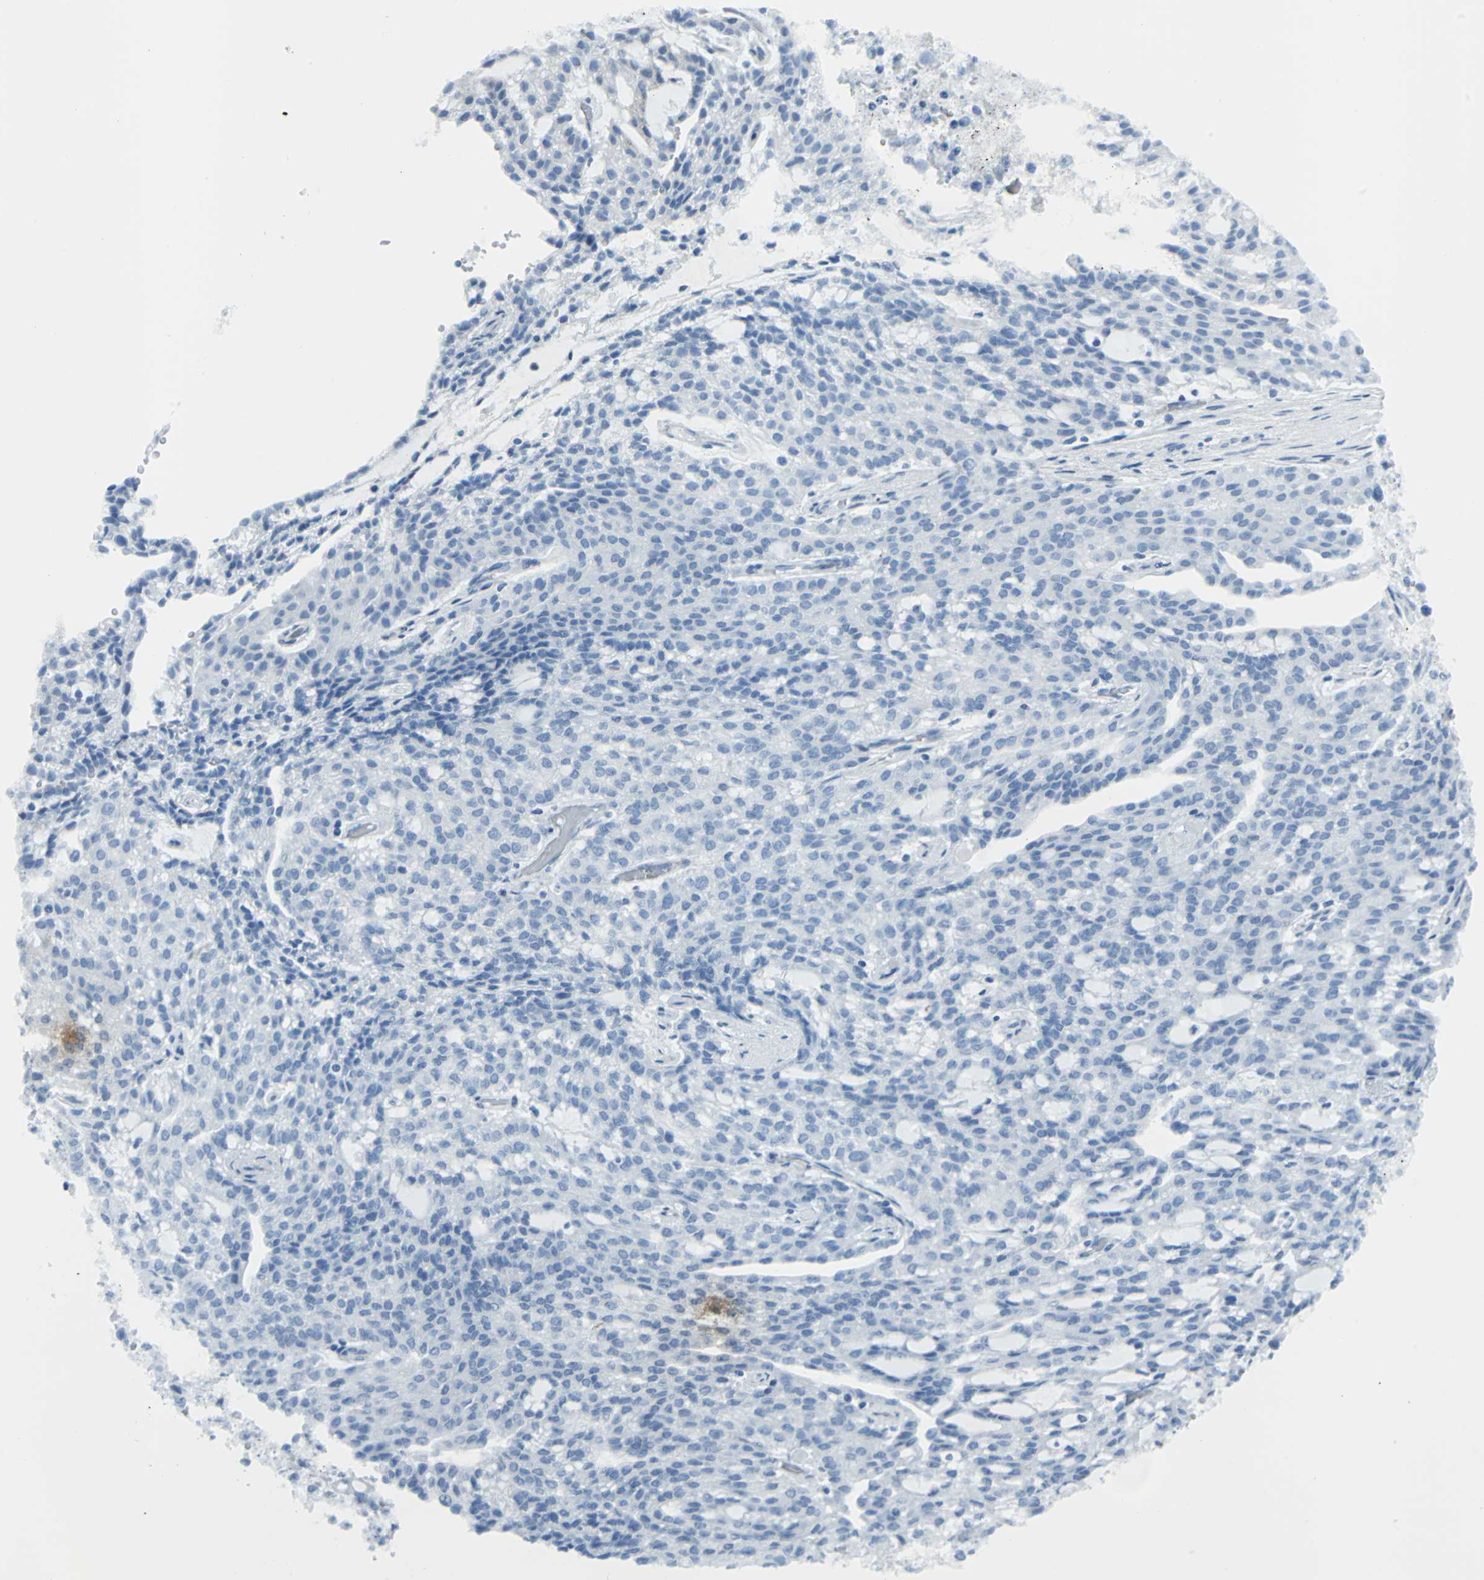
{"staining": {"intensity": "negative", "quantity": "none", "location": "none"}, "tissue": "renal cancer", "cell_type": "Tumor cells", "image_type": "cancer", "snomed": [{"axis": "morphology", "description": "Adenocarcinoma, NOS"}, {"axis": "topography", "description": "Kidney"}], "caption": "This is an immunohistochemistry histopathology image of human renal cancer. There is no expression in tumor cells.", "gene": "DNAI2", "patient": {"sex": "male", "age": 63}}